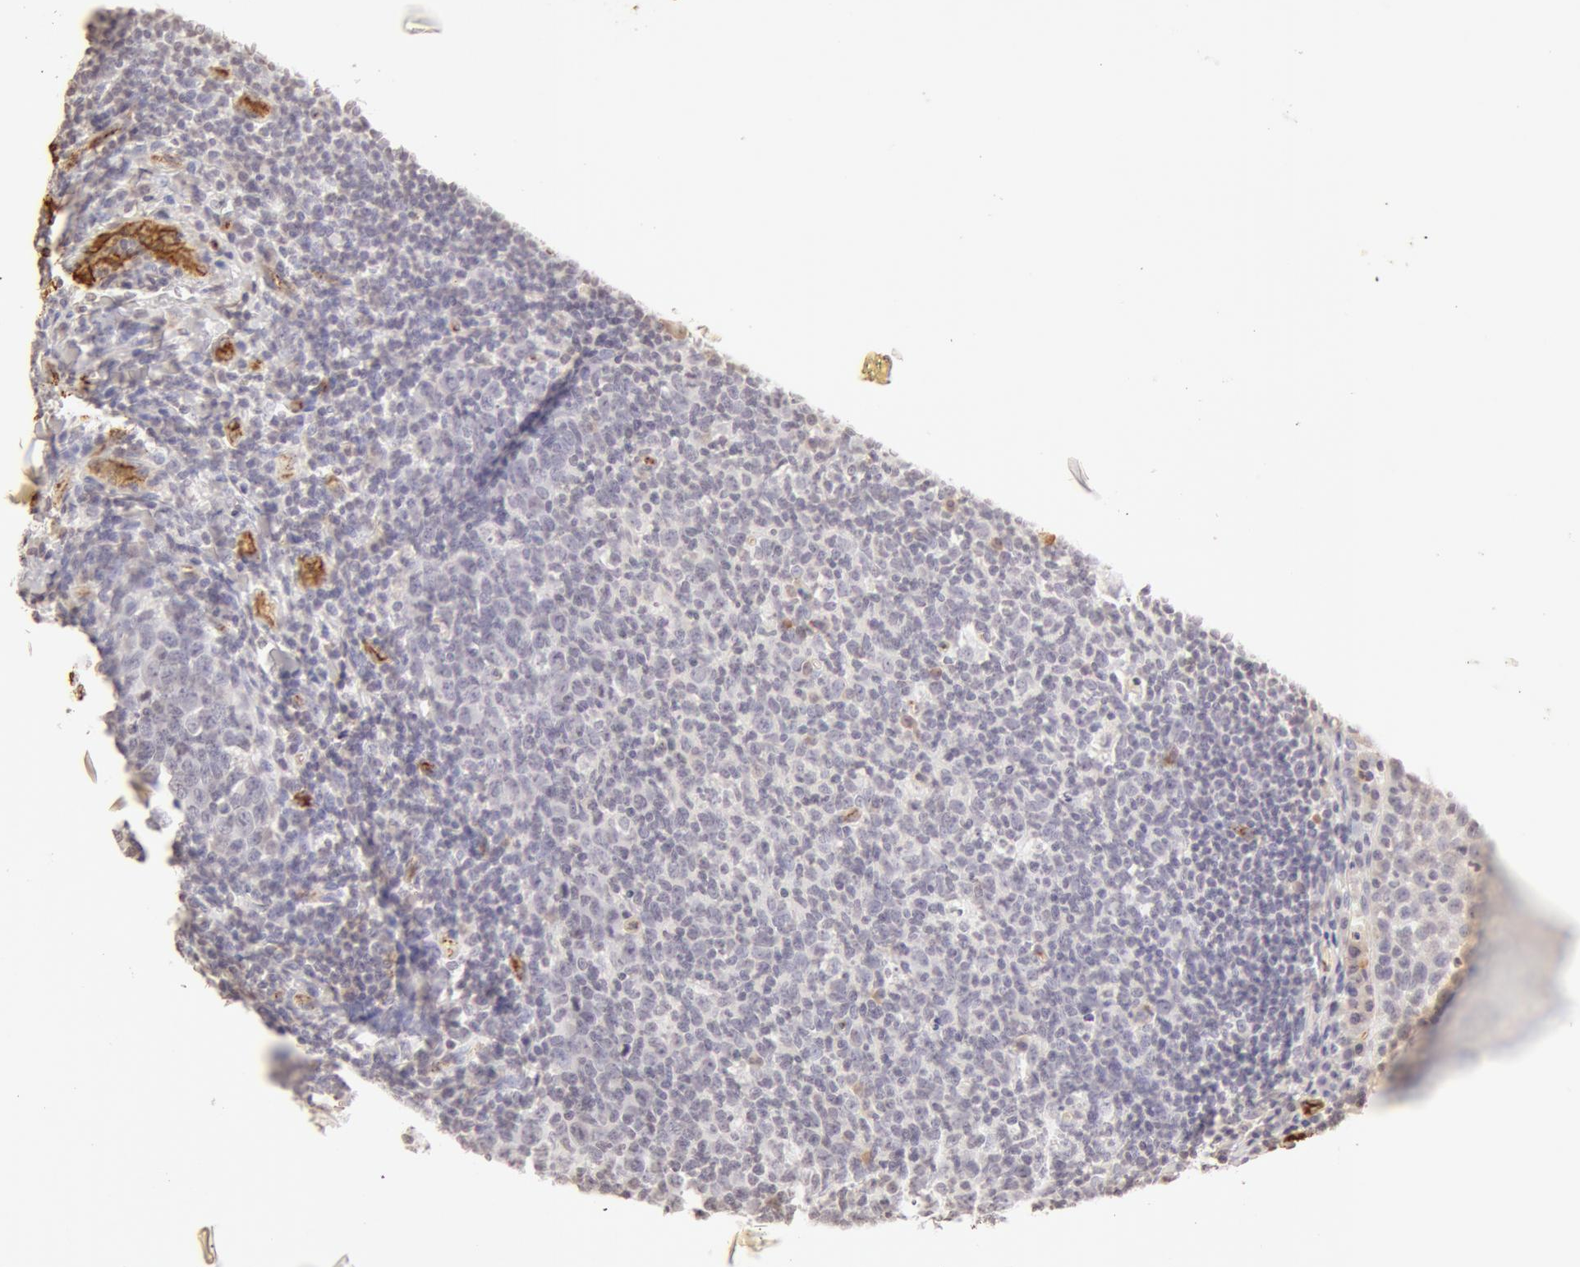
{"staining": {"intensity": "negative", "quantity": "none", "location": "none"}, "tissue": "tonsil", "cell_type": "Germinal center cells", "image_type": "normal", "snomed": [{"axis": "morphology", "description": "Normal tissue, NOS"}, {"axis": "topography", "description": "Tonsil"}], "caption": "This is a photomicrograph of IHC staining of unremarkable tonsil, which shows no expression in germinal center cells.", "gene": "VWF", "patient": {"sex": "male", "age": 6}}